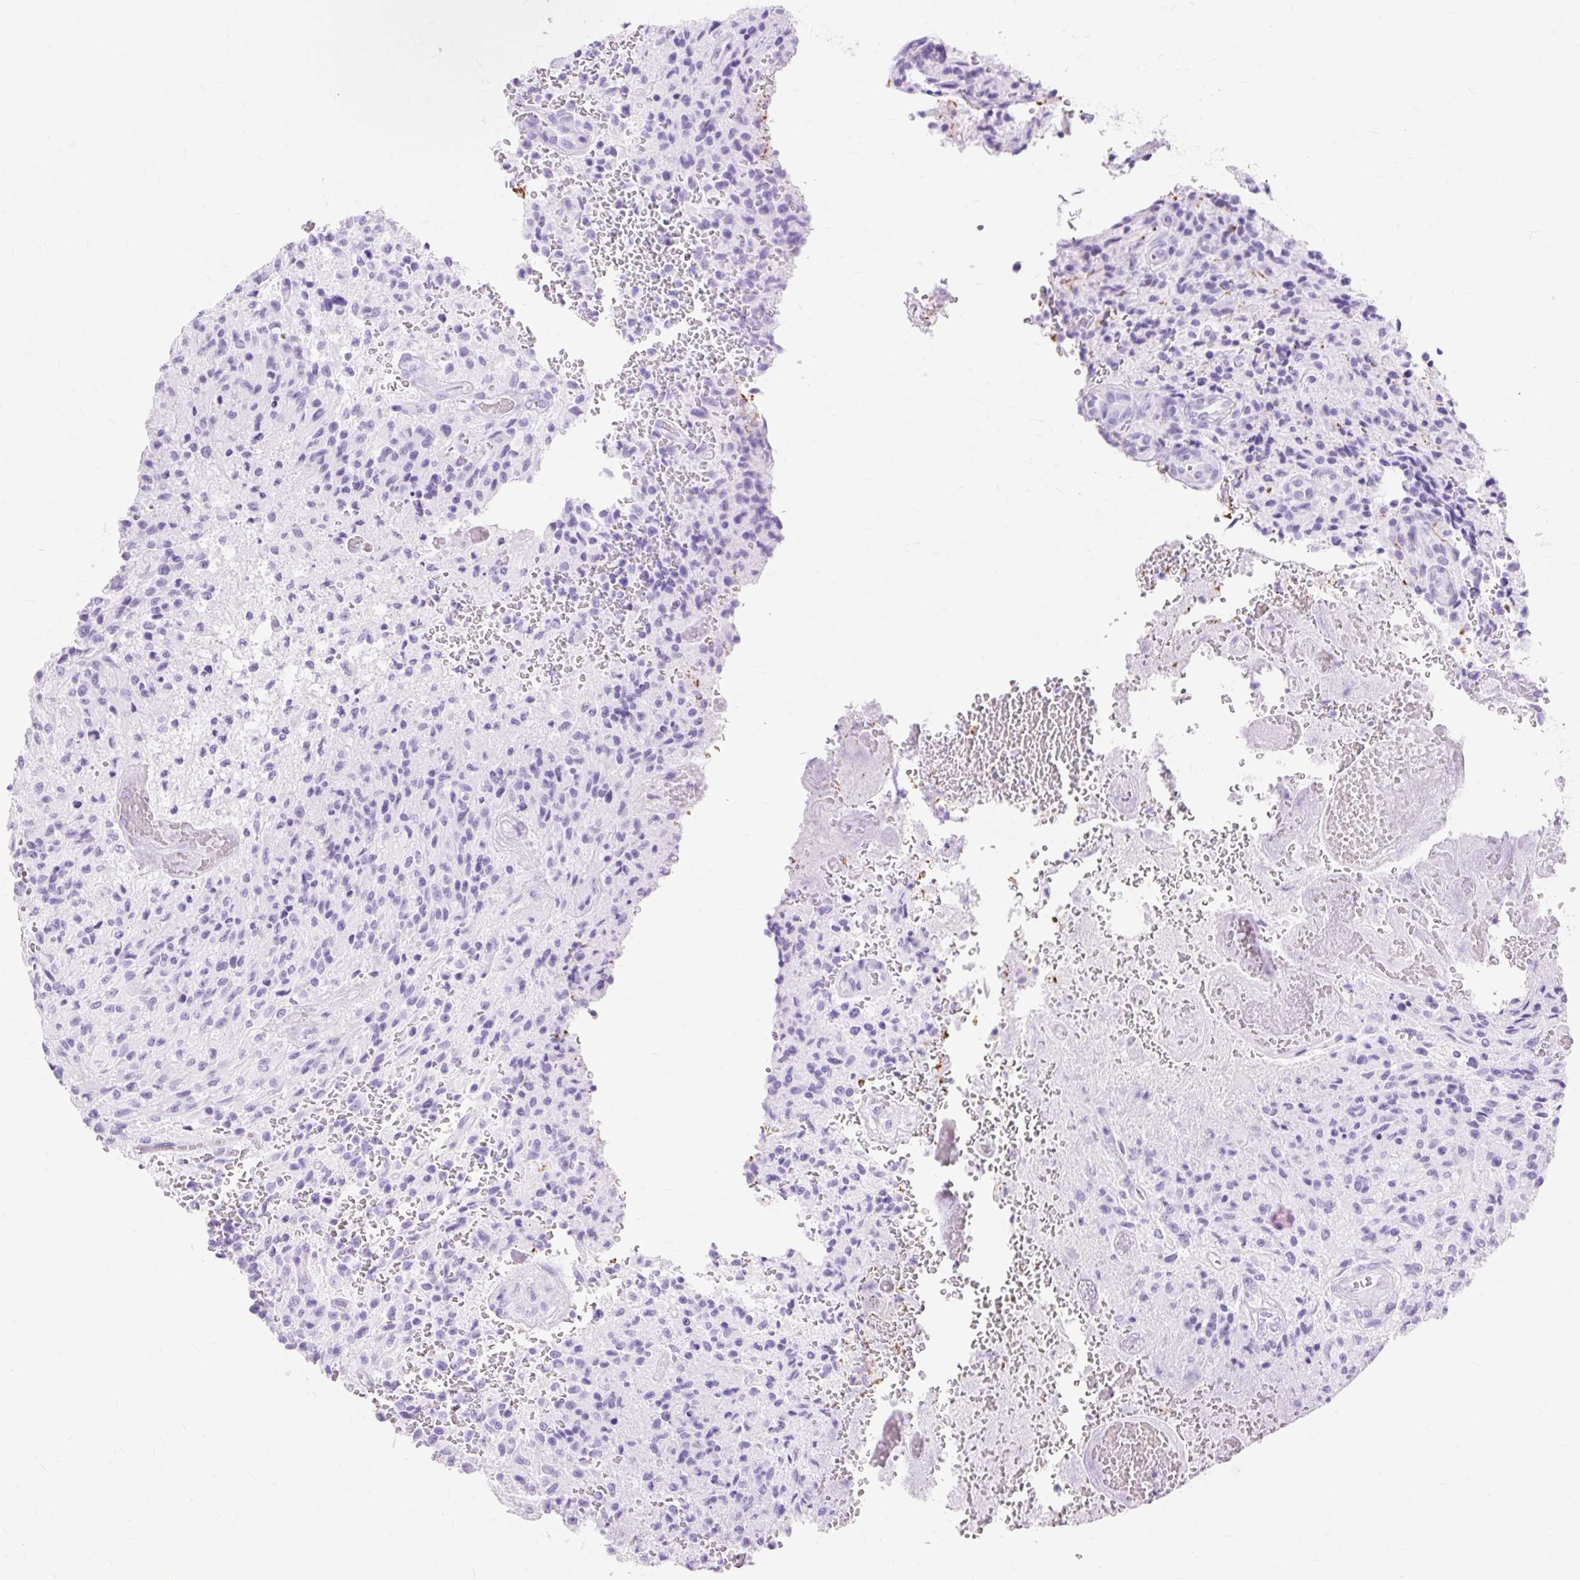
{"staining": {"intensity": "negative", "quantity": "none", "location": "none"}, "tissue": "glioma", "cell_type": "Tumor cells", "image_type": "cancer", "snomed": [{"axis": "morphology", "description": "Normal tissue, NOS"}, {"axis": "morphology", "description": "Glioma, malignant, High grade"}, {"axis": "topography", "description": "Cerebral cortex"}], "caption": "Malignant glioma (high-grade) was stained to show a protein in brown. There is no significant expression in tumor cells.", "gene": "MBP", "patient": {"sex": "male", "age": 56}}